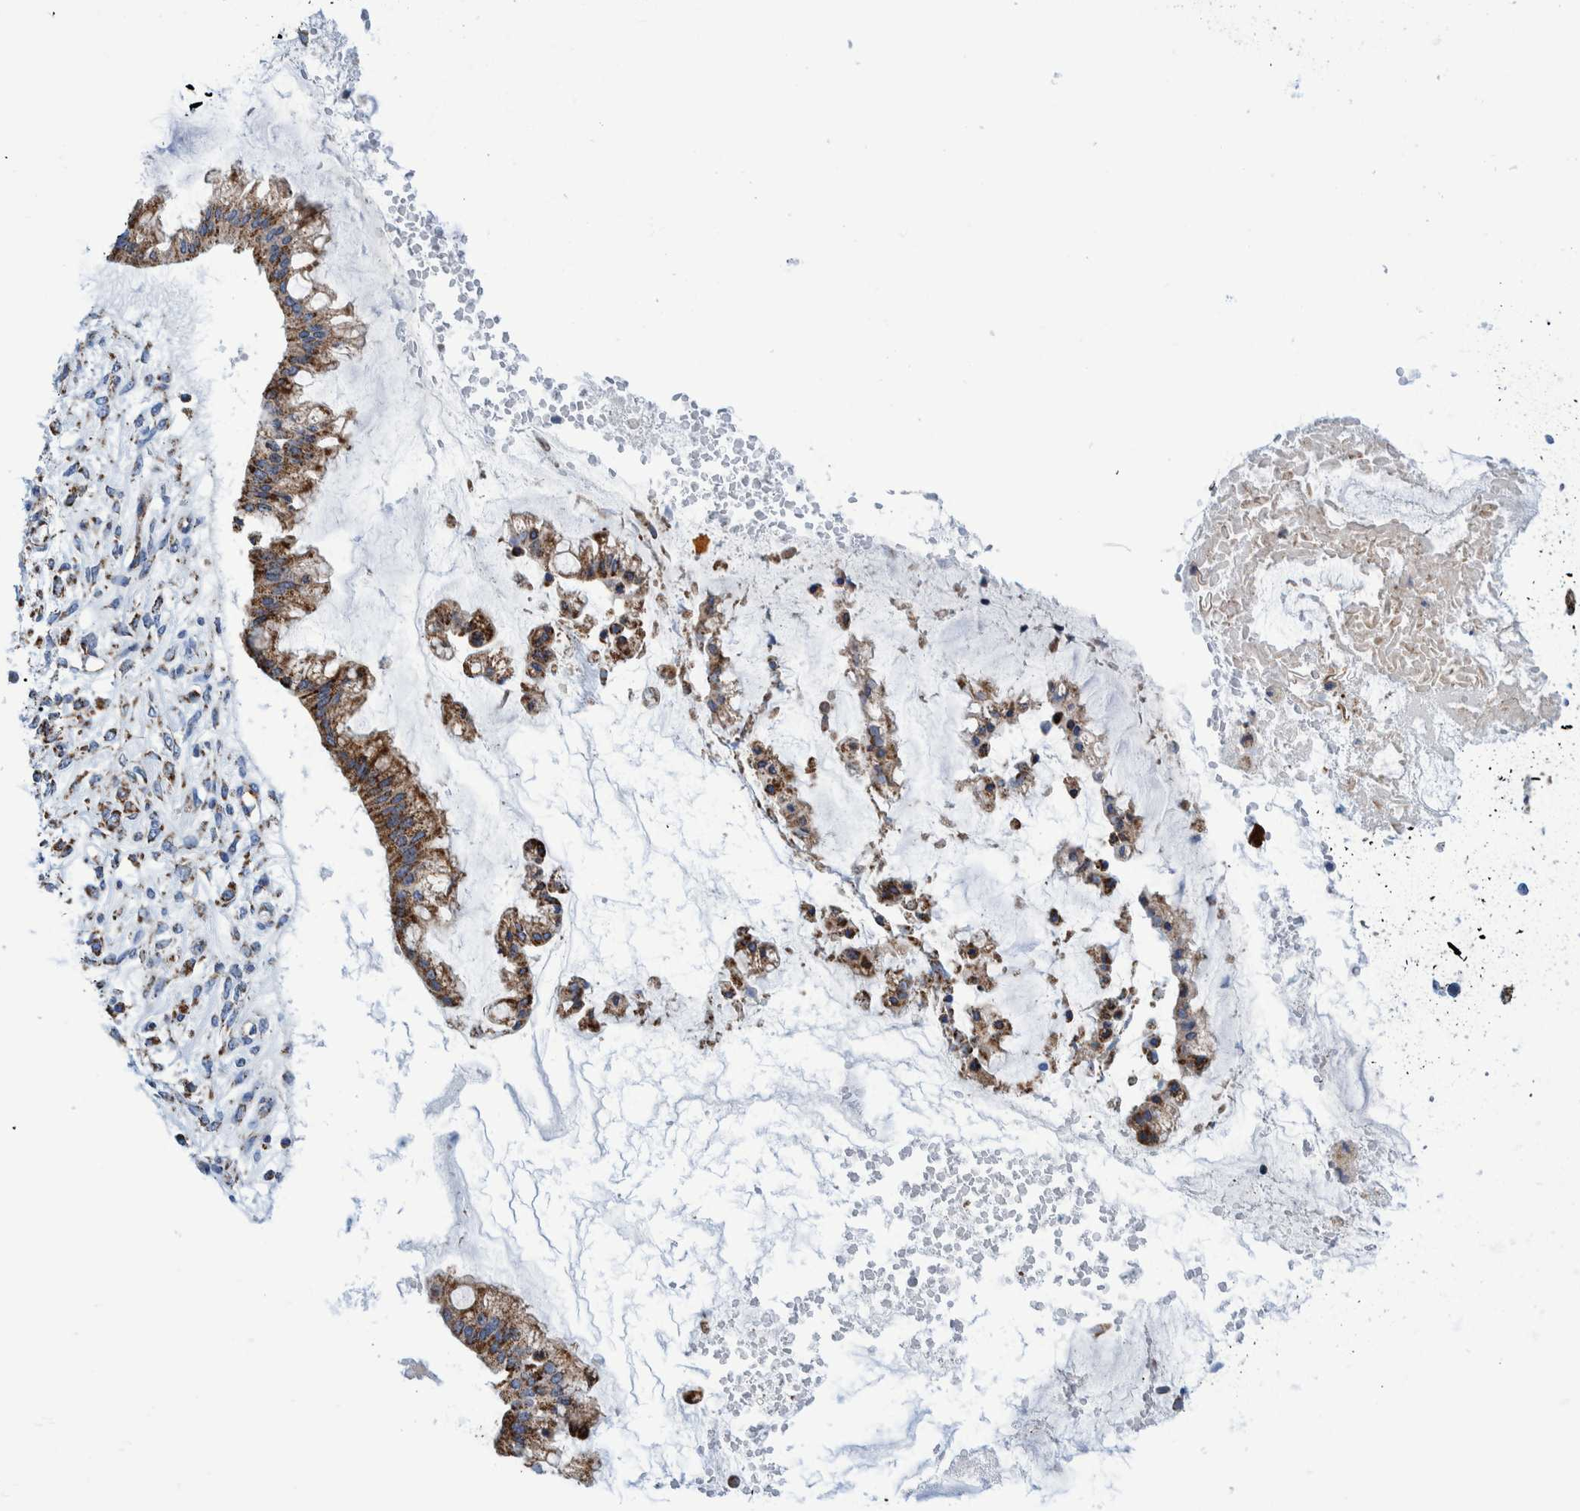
{"staining": {"intensity": "strong", "quantity": "25%-75%", "location": "cytoplasmic/membranous"}, "tissue": "ovarian cancer", "cell_type": "Tumor cells", "image_type": "cancer", "snomed": [{"axis": "morphology", "description": "Cystadenocarcinoma, mucinous, NOS"}, {"axis": "topography", "description": "Ovary"}], "caption": "An IHC histopathology image of neoplastic tissue is shown. Protein staining in brown highlights strong cytoplasmic/membranous positivity in ovarian cancer (mucinous cystadenocarcinoma) within tumor cells. (DAB (3,3'-diaminobenzidine) IHC with brightfield microscopy, high magnification).", "gene": "BZW2", "patient": {"sex": "female", "age": 73}}